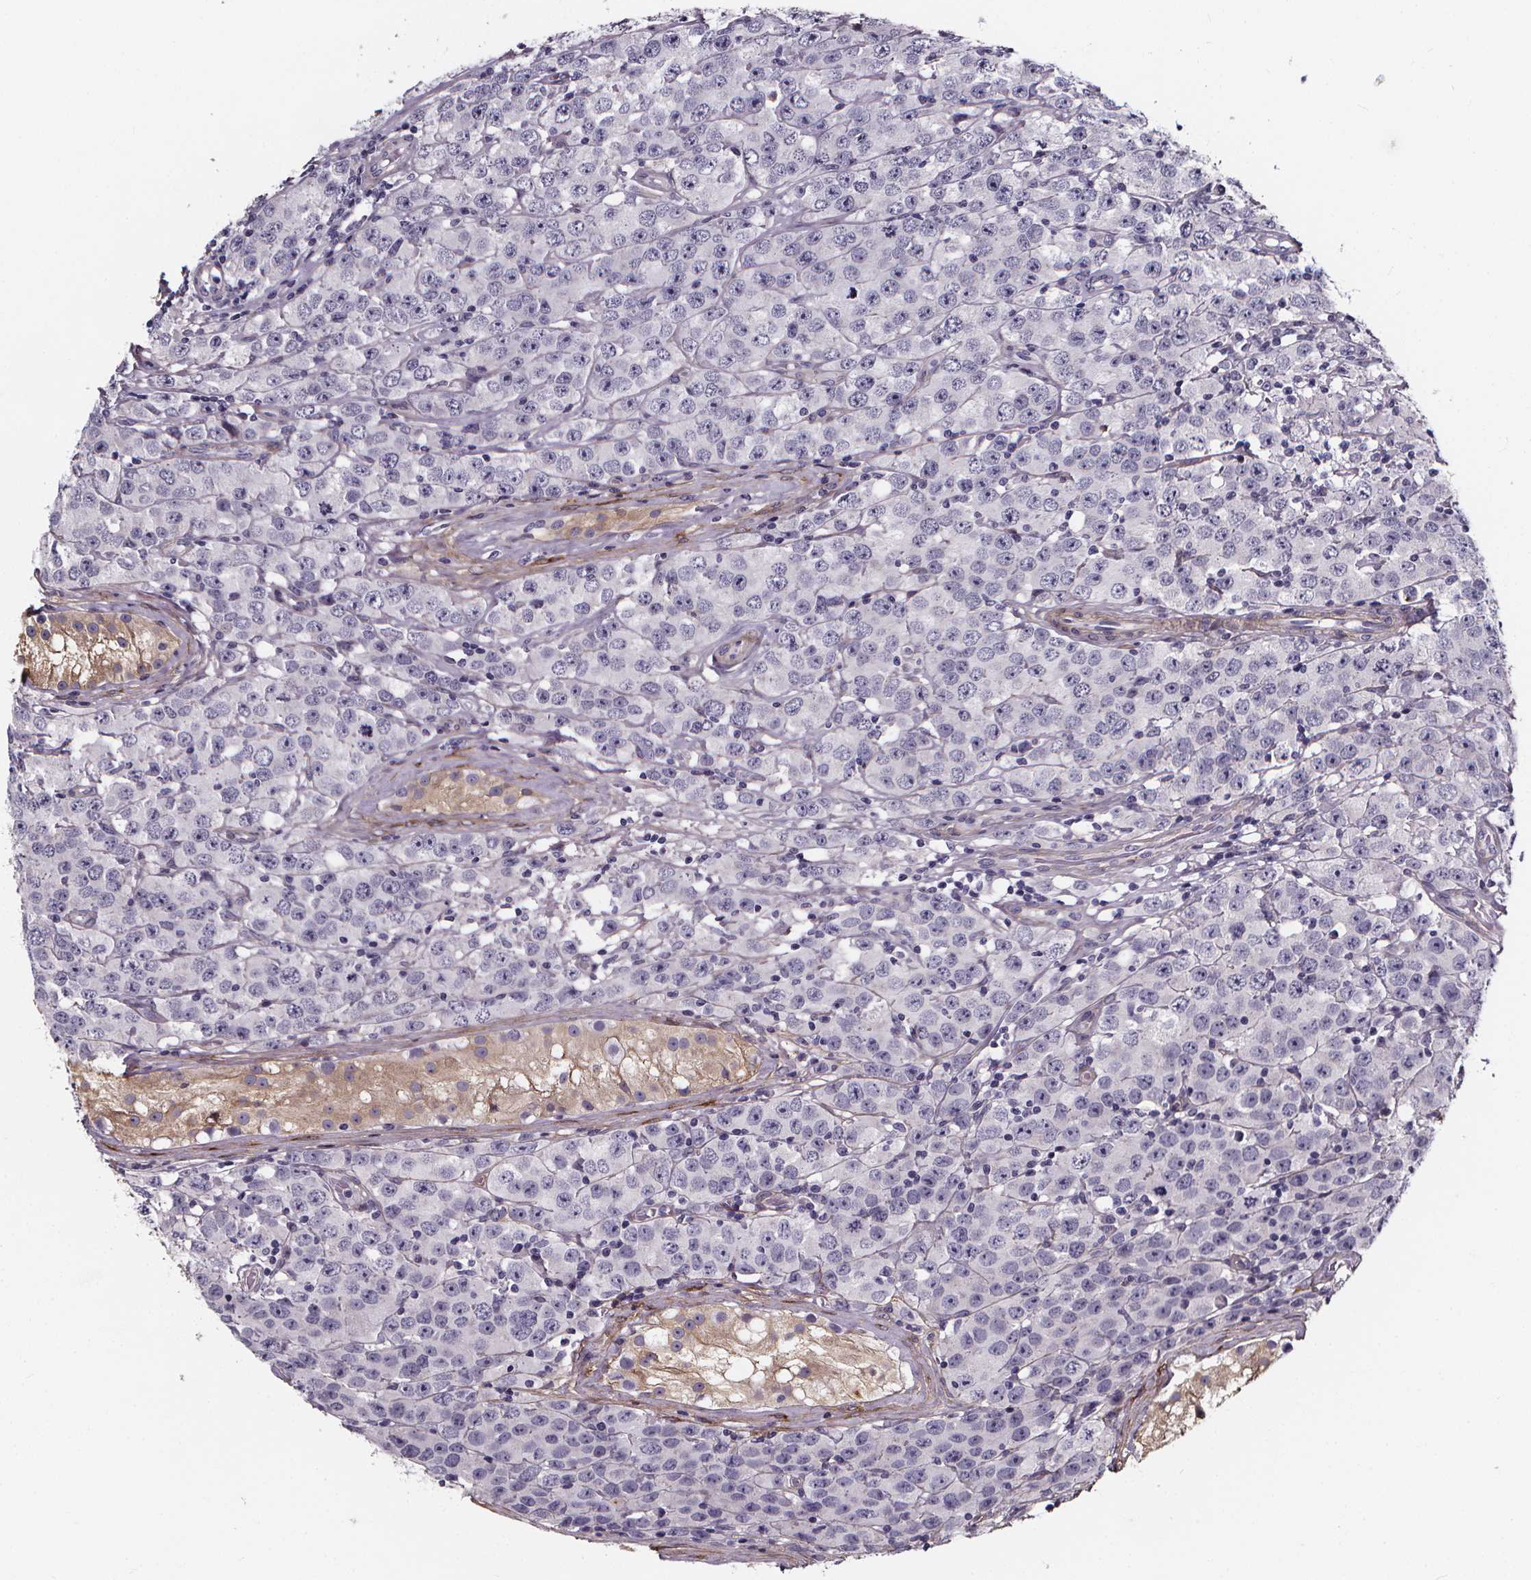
{"staining": {"intensity": "negative", "quantity": "none", "location": "none"}, "tissue": "testis cancer", "cell_type": "Tumor cells", "image_type": "cancer", "snomed": [{"axis": "morphology", "description": "Seminoma, NOS"}, {"axis": "topography", "description": "Testis"}], "caption": "High power microscopy photomicrograph of an IHC image of testis seminoma, revealing no significant expression in tumor cells.", "gene": "AEBP1", "patient": {"sex": "male", "age": 52}}